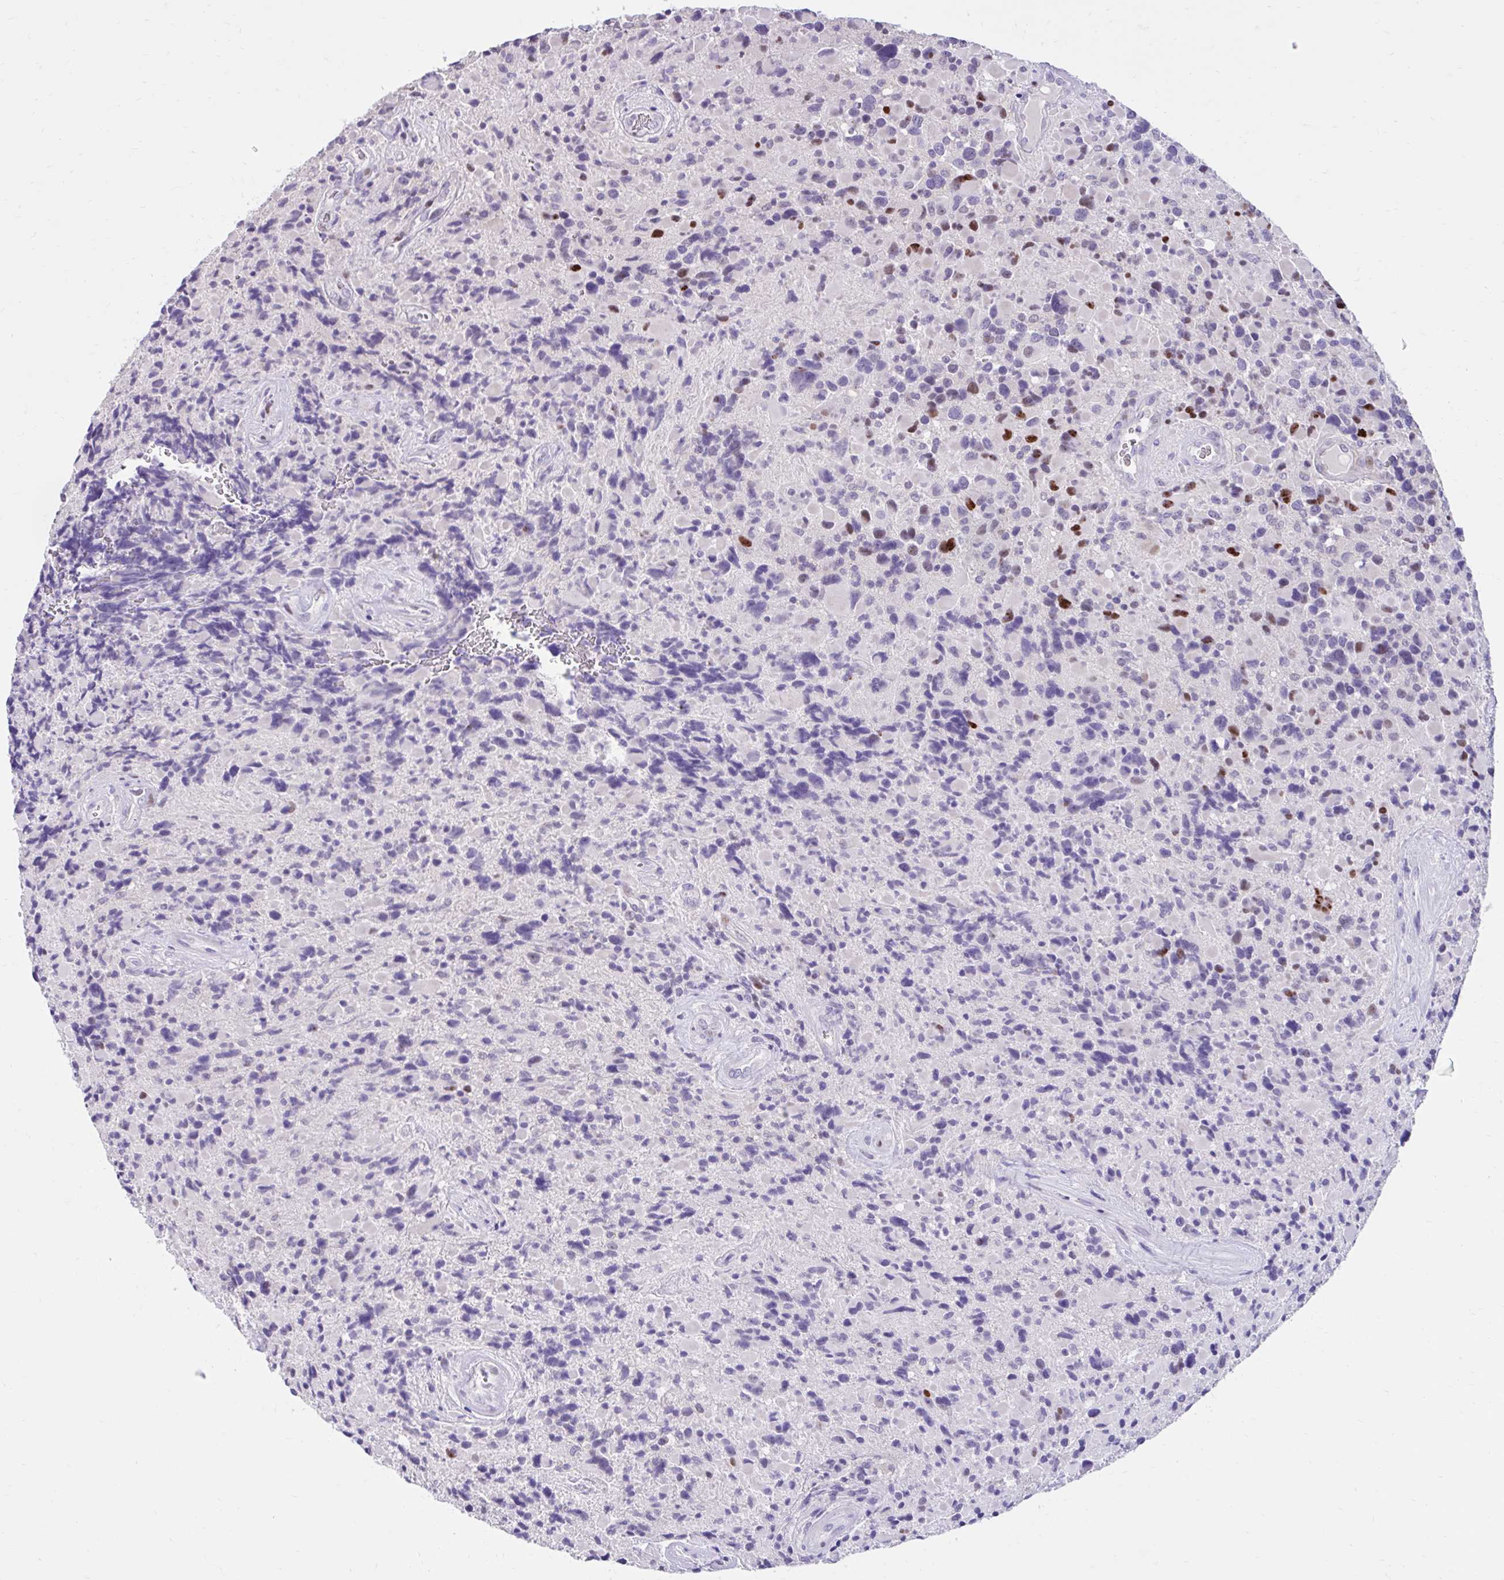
{"staining": {"intensity": "moderate", "quantity": "<25%", "location": "nuclear"}, "tissue": "glioma", "cell_type": "Tumor cells", "image_type": "cancer", "snomed": [{"axis": "morphology", "description": "Glioma, malignant, High grade"}, {"axis": "topography", "description": "Brain"}], "caption": "Approximately <25% of tumor cells in human glioma show moderate nuclear protein staining as visualized by brown immunohistochemical staining.", "gene": "NHLH2", "patient": {"sex": "female", "age": 40}}